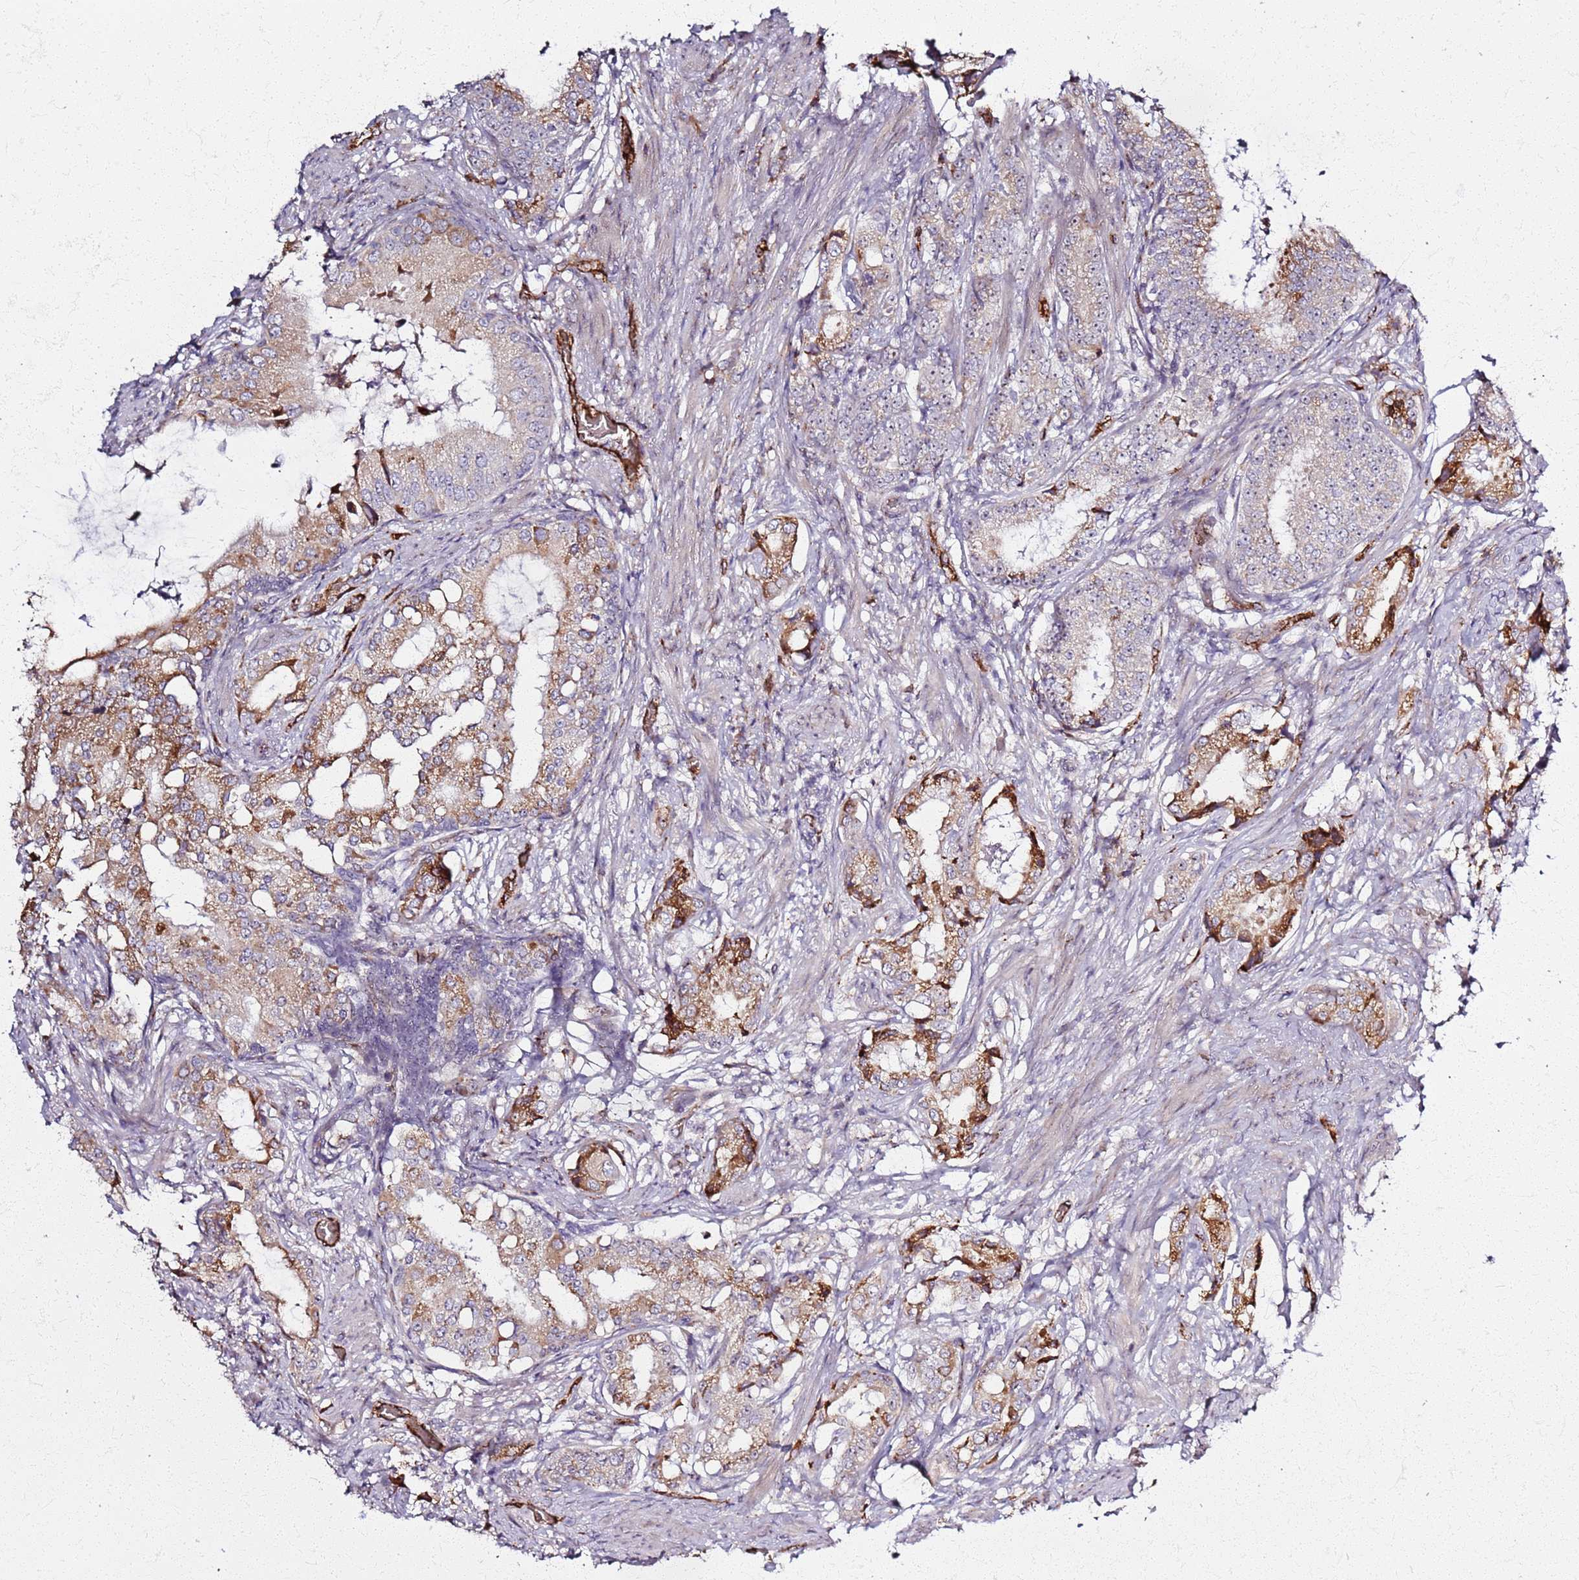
{"staining": {"intensity": "moderate", "quantity": "25%-75%", "location": "cytoplasmic/membranous"}, "tissue": "prostate cancer", "cell_type": "Tumor cells", "image_type": "cancer", "snomed": [{"axis": "morphology", "description": "Adenocarcinoma, Low grade"}, {"axis": "topography", "description": "Prostate"}], "caption": "Low-grade adenocarcinoma (prostate) stained for a protein (brown) exhibits moderate cytoplasmic/membranous positive staining in approximately 25%-75% of tumor cells.", "gene": "KRI1", "patient": {"sex": "male", "age": 71}}